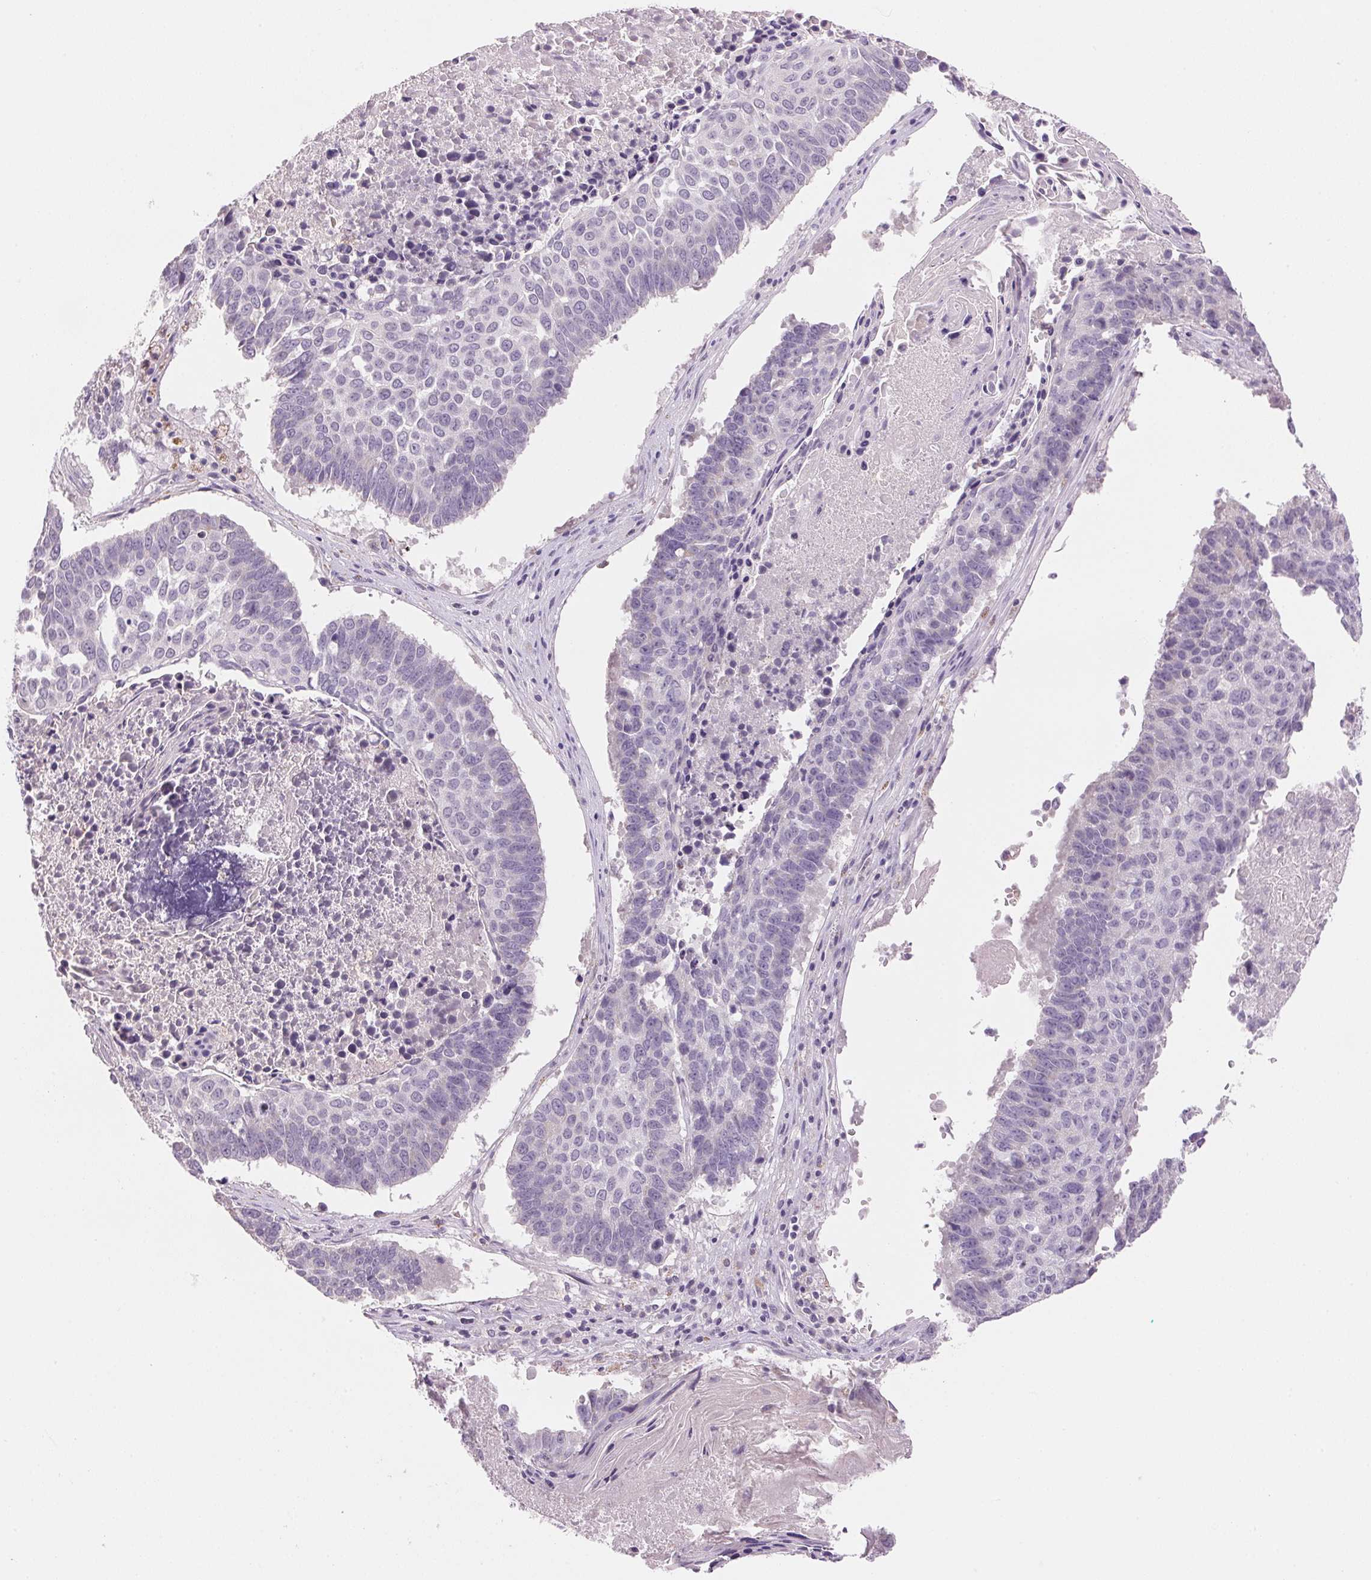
{"staining": {"intensity": "negative", "quantity": "none", "location": "none"}, "tissue": "lung cancer", "cell_type": "Tumor cells", "image_type": "cancer", "snomed": [{"axis": "morphology", "description": "Squamous cell carcinoma, NOS"}, {"axis": "topography", "description": "Lung"}], "caption": "Human lung squamous cell carcinoma stained for a protein using immunohistochemistry (IHC) demonstrates no staining in tumor cells.", "gene": "CYP11B1", "patient": {"sex": "male", "age": 73}}